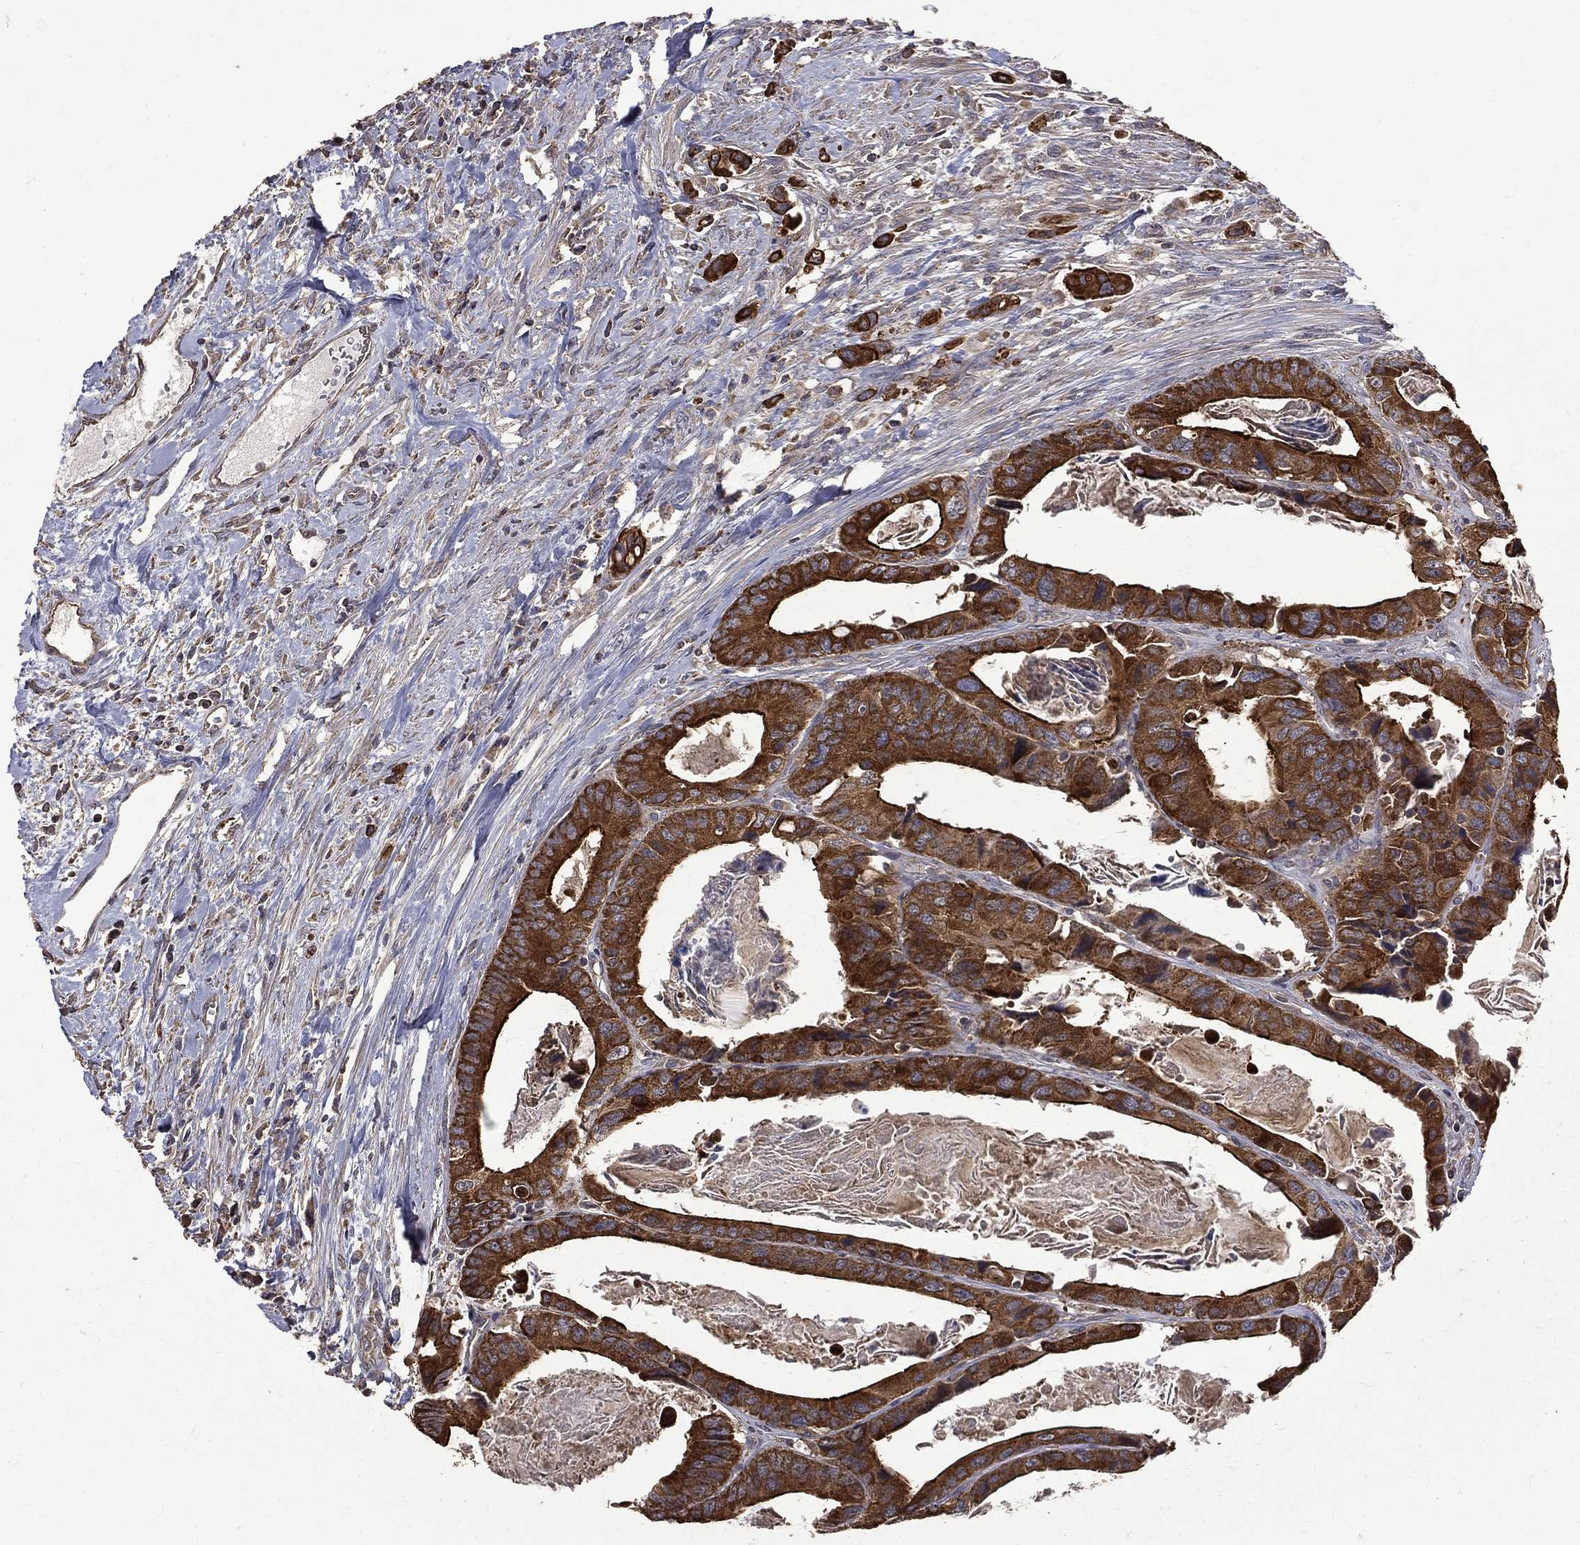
{"staining": {"intensity": "strong", "quantity": ">75%", "location": "cytoplasmic/membranous"}, "tissue": "colorectal cancer", "cell_type": "Tumor cells", "image_type": "cancer", "snomed": [{"axis": "morphology", "description": "Adenocarcinoma, NOS"}, {"axis": "topography", "description": "Rectum"}], "caption": "DAB (3,3'-diaminobenzidine) immunohistochemical staining of human colorectal cancer demonstrates strong cytoplasmic/membranous protein expression in approximately >75% of tumor cells.", "gene": "RPGR", "patient": {"sex": "male", "age": 64}}